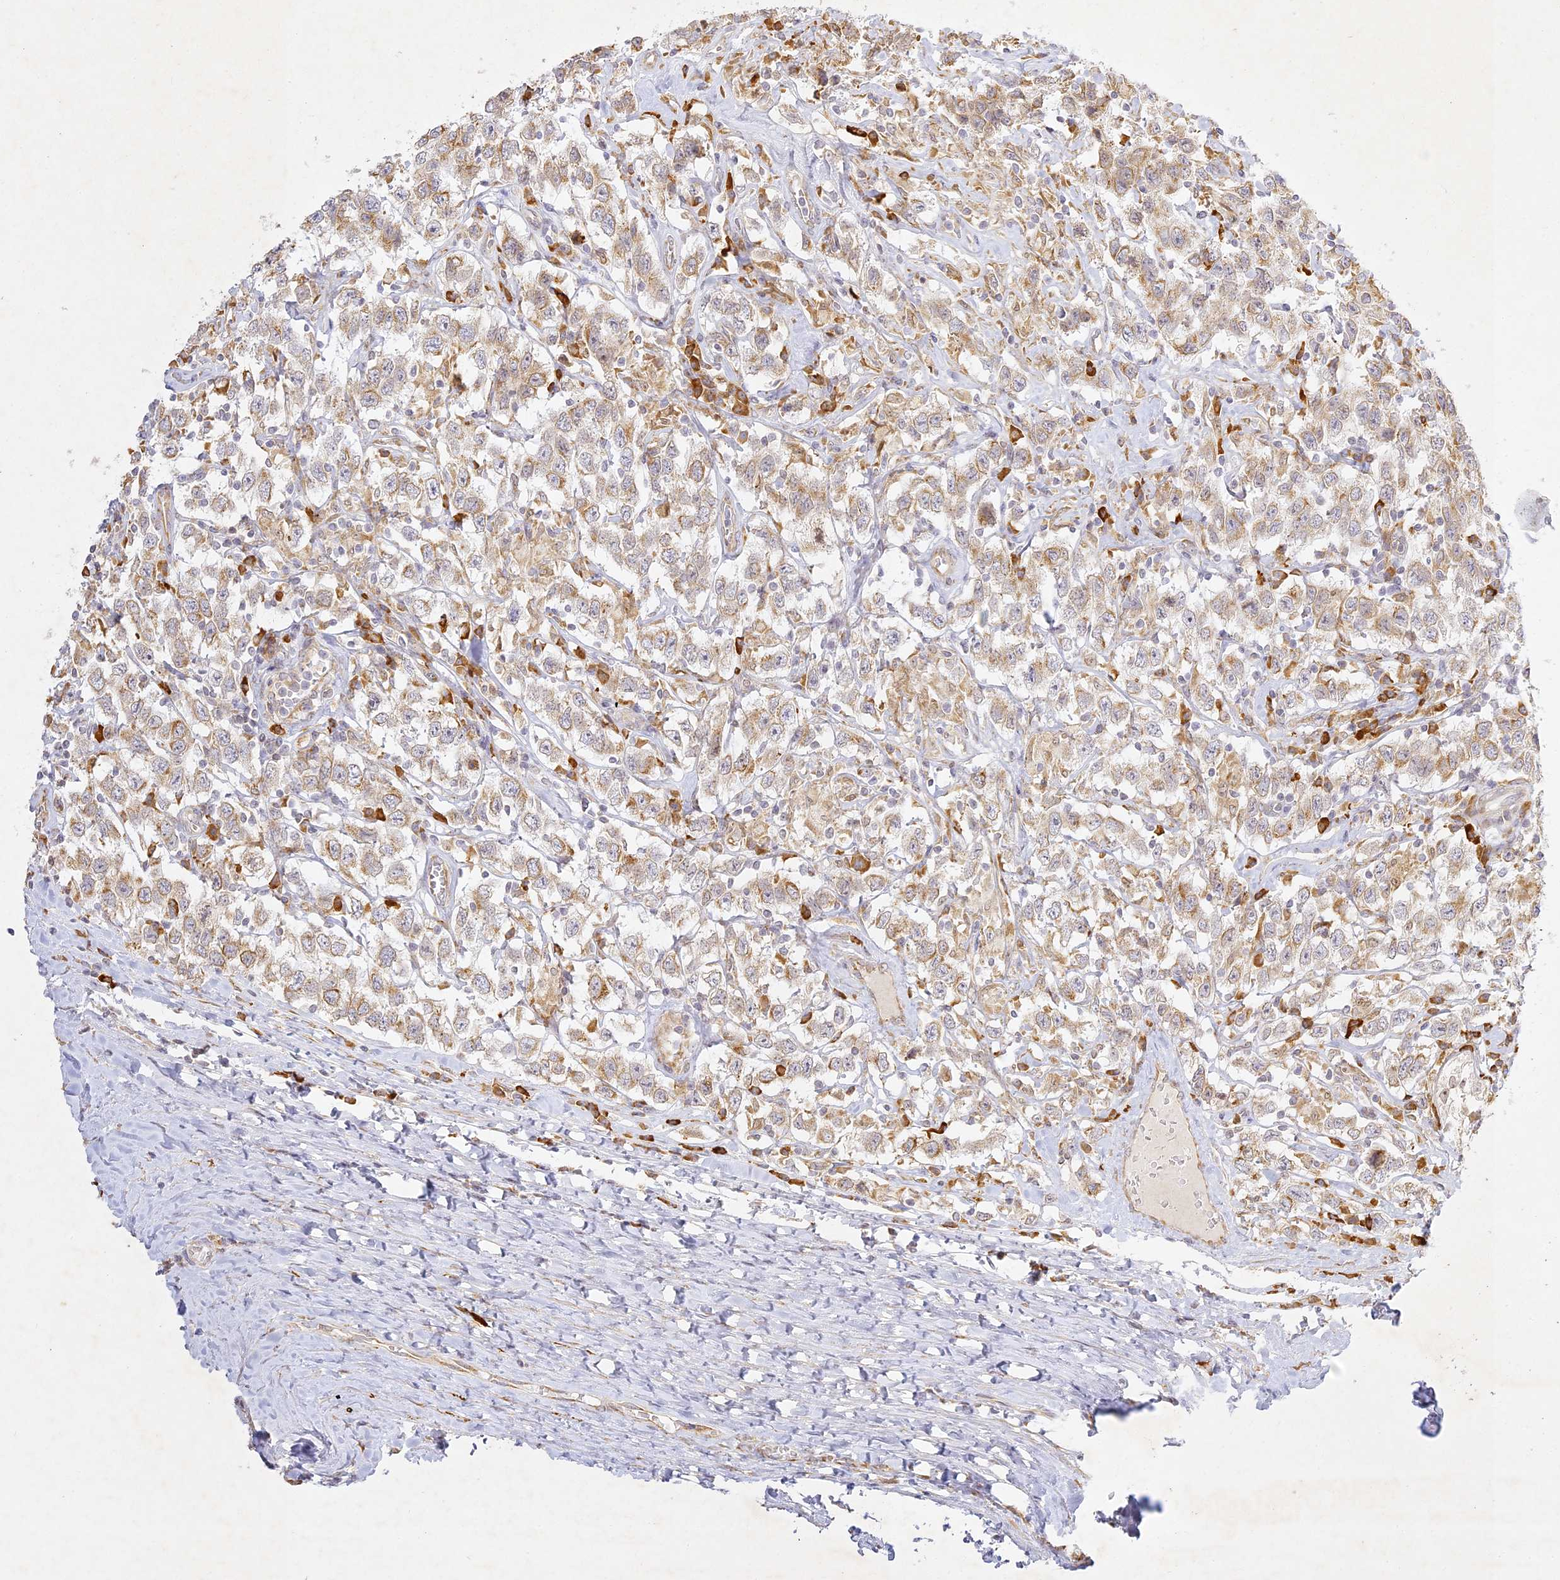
{"staining": {"intensity": "weak", "quantity": ">75%", "location": "cytoplasmic/membranous"}, "tissue": "testis cancer", "cell_type": "Tumor cells", "image_type": "cancer", "snomed": [{"axis": "morphology", "description": "Seminoma, NOS"}, {"axis": "topography", "description": "Testis"}], "caption": "This photomicrograph exhibits immunohistochemistry staining of testis cancer, with low weak cytoplasmic/membranous staining in about >75% of tumor cells.", "gene": "SLC30A5", "patient": {"sex": "male", "age": 41}}